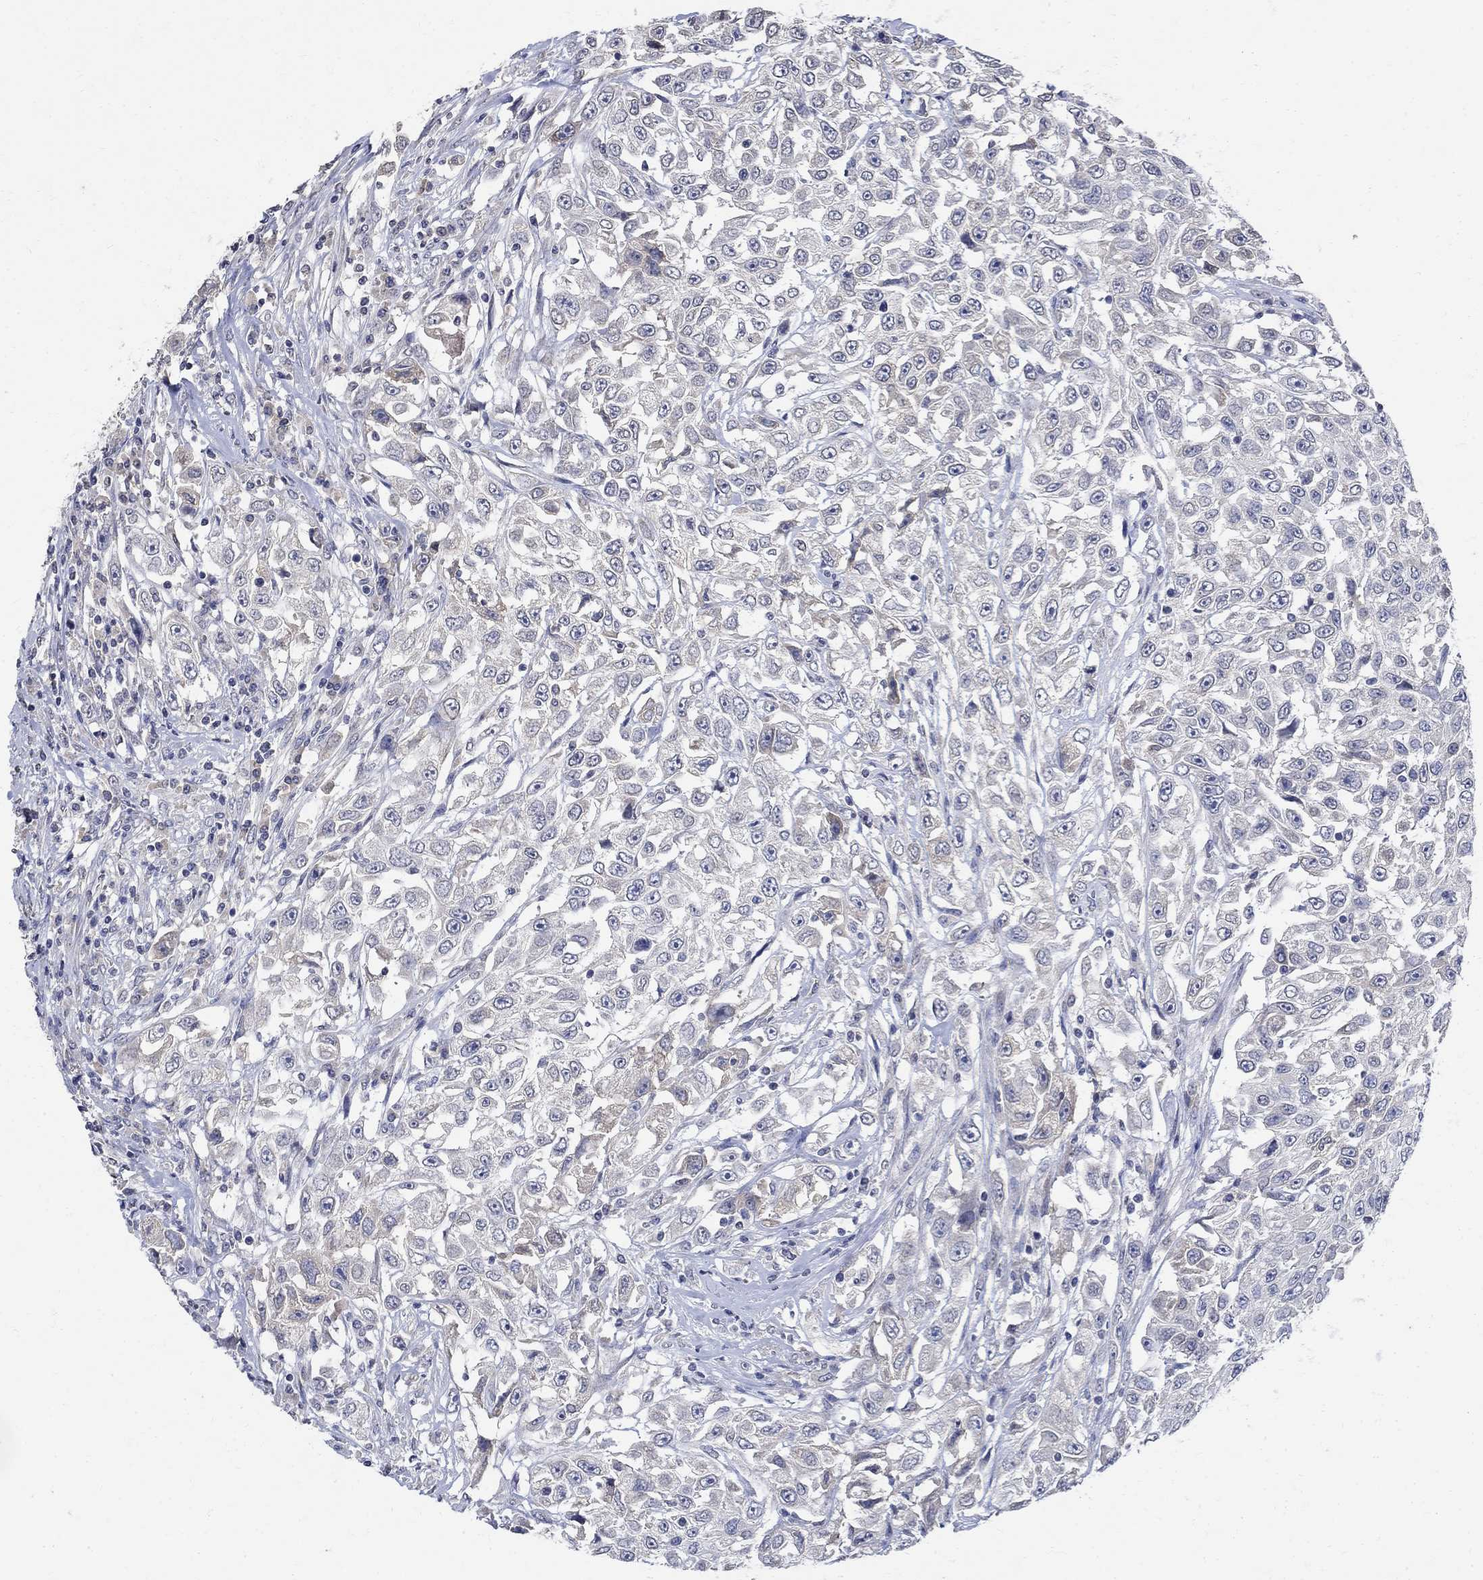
{"staining": {"intensity": "negative", "quantity": "none", "location": "none"}, "tissue": "urothelial cancer", "cell_type": "Tumor cells", "image_type": "cancer", "snomed": [{"axis": "morphology", "description": "Urothelial carcinoma, High grade"}, {"axis": "topography", "description": "Urinary bladder"}], "caption": "Tumor cells show no significant expression in high-grade urothelial carcinoma.", "gene": "TMEM169", "patient": {"sex": "female", "age": 56}}